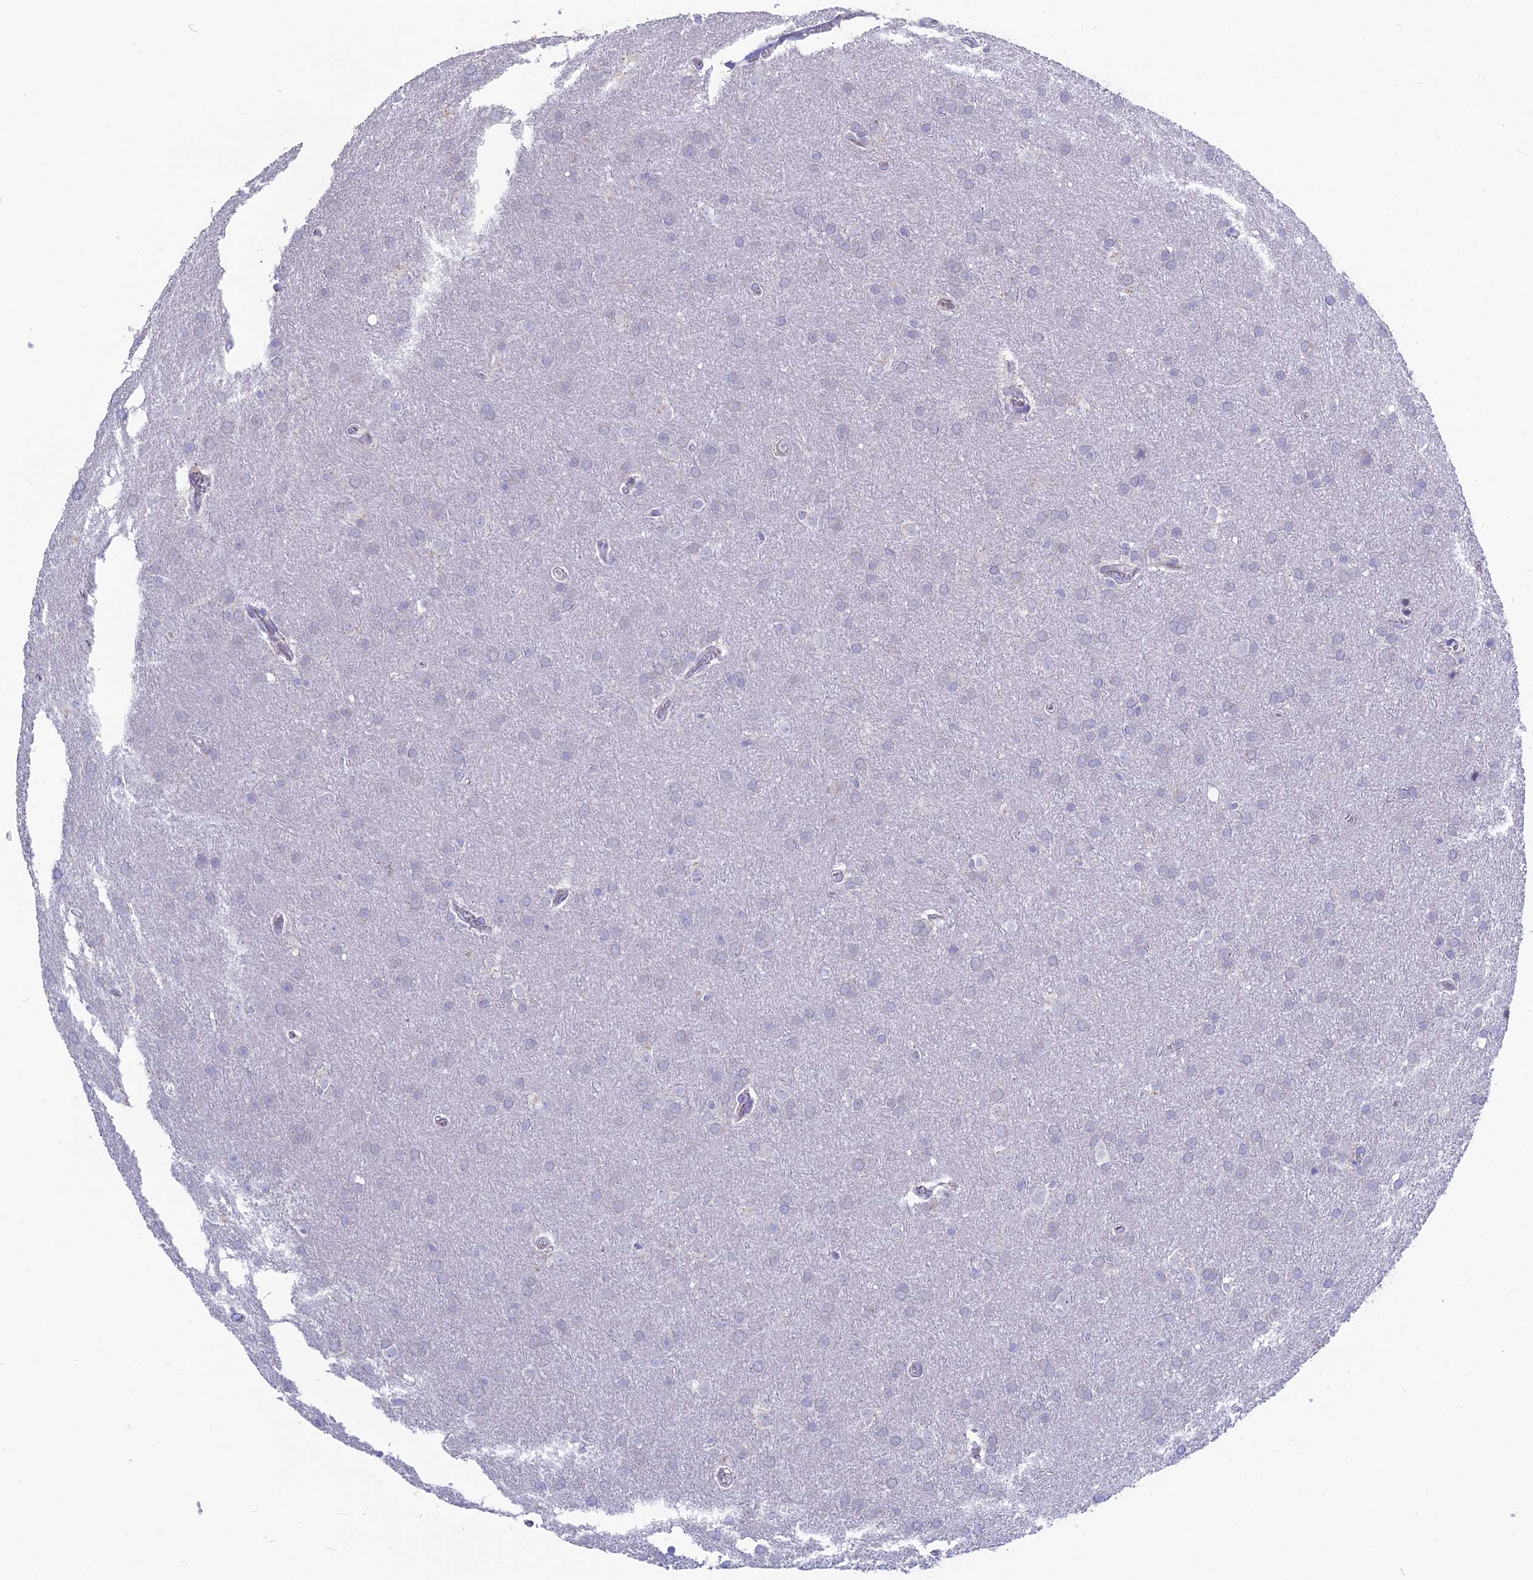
{"staining": {"intensity": "negative", "quantity": "none", "location": "none"}, "tissue": "glioma", "cell_type": "Tumor cells", "image_type": "cancer", "snomed": [{"axis": "morphology", "description": "Glioma, malignant, Low grade"}, {"axis": "topography", "description": "Brain"}], "caption": "A histopathology image of glioma stained for a protein displays no brown staining in tumor cells.", "gene": "SNTN", "patient": {"sex": "female", "age": 32}}